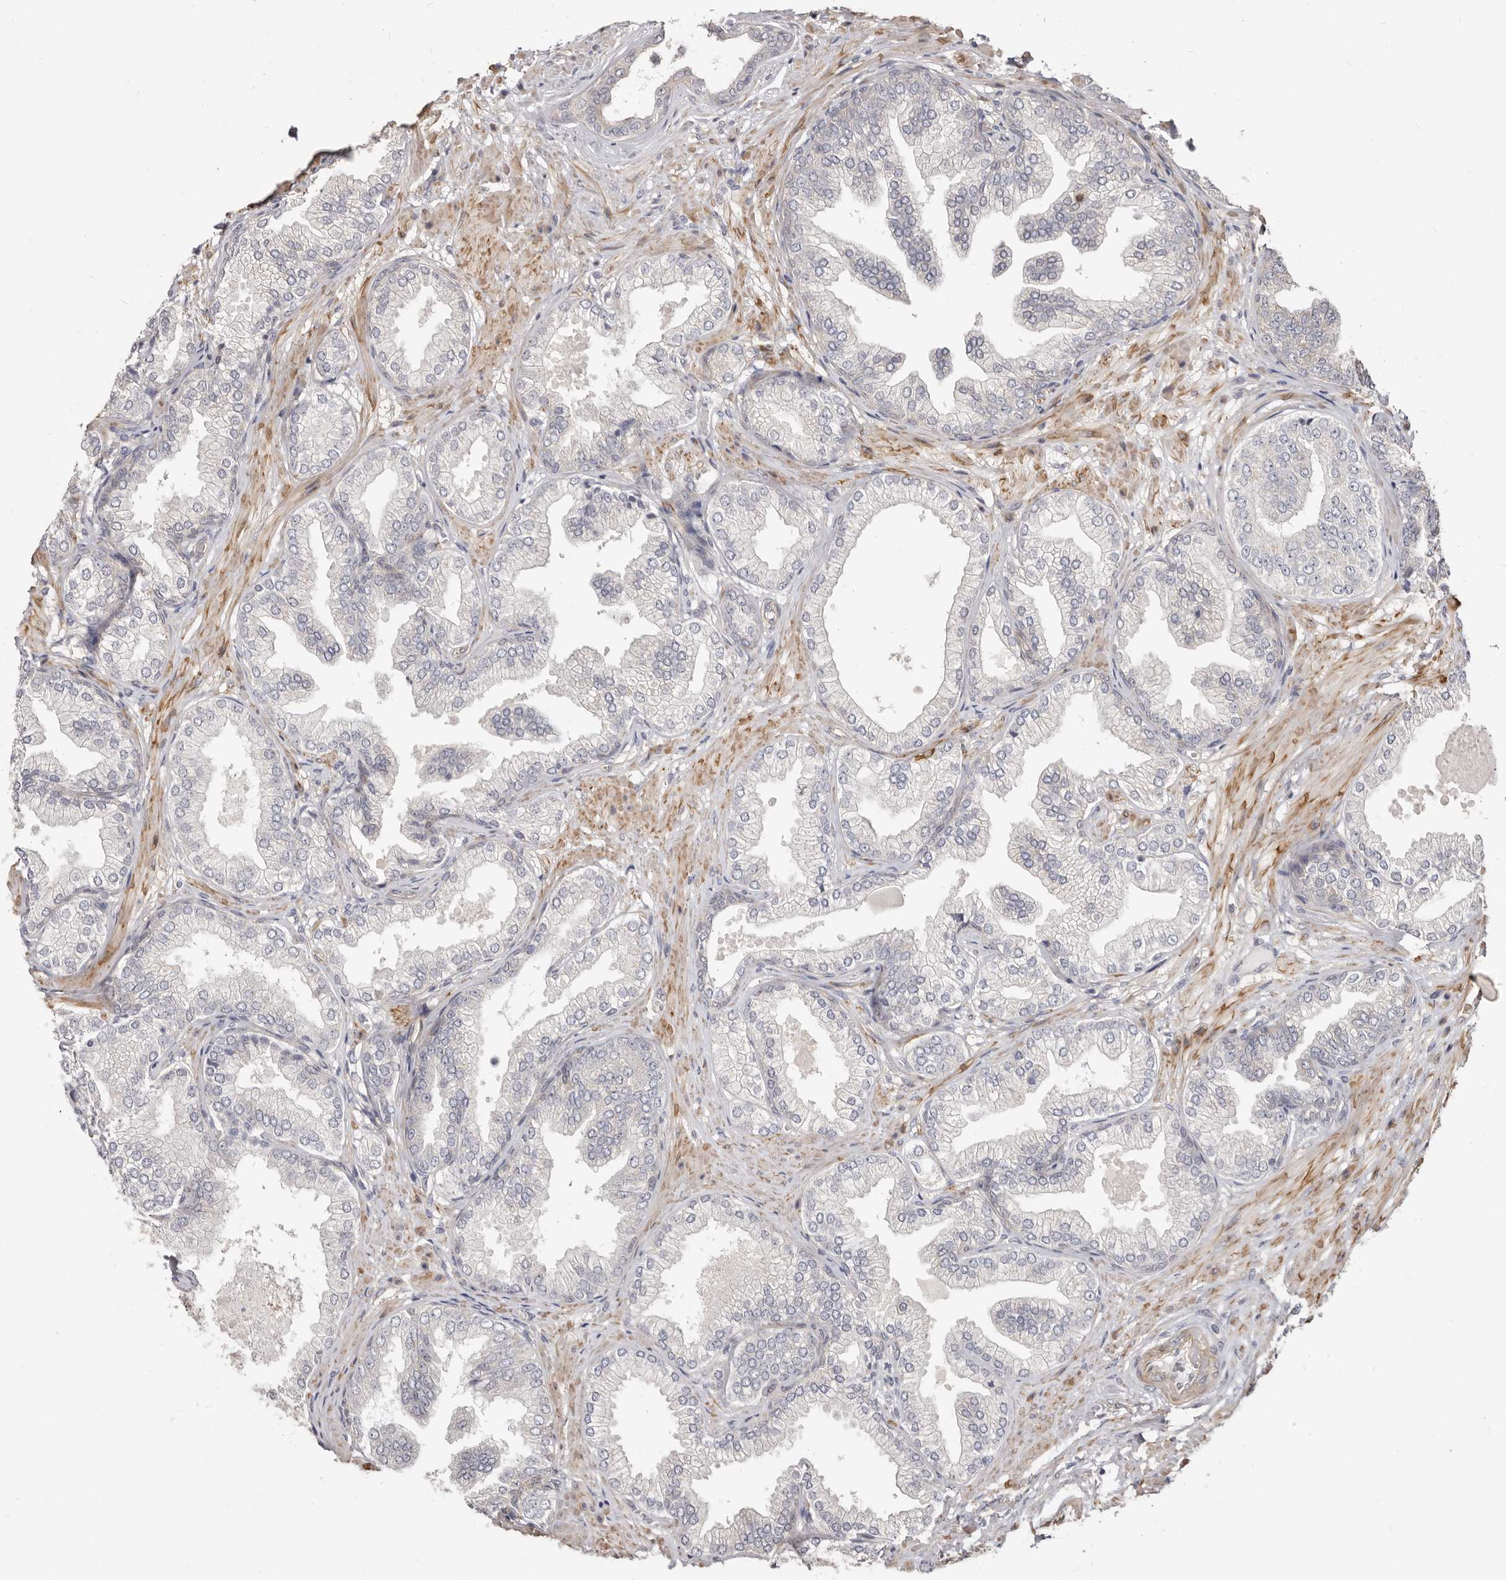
{"staining": {"intensity": "negative", "quantity": "none", "location": "none"}, "tissue": "prostate cancer", "cell_type": "Tumor cells", "image_type": "cancer", "snomed": [{"axis": "morphology", "description": "Adenocarcinoma, Low grade"}, {"axis": "topography", "description": "Prostate"}], "caption": "An immunohistochemistry (IHC) histopathology image of prostate cancer is shown. There is no staining in tumor cells of prostate cancer. The staining was performed using DAB to visualize the protein expression in brown, while the nuclei were stained in blue with hematoxylin (Magnification: 20x).", "gene": "GPATCH4", "patient": {"sex": "male", "age": 63}}